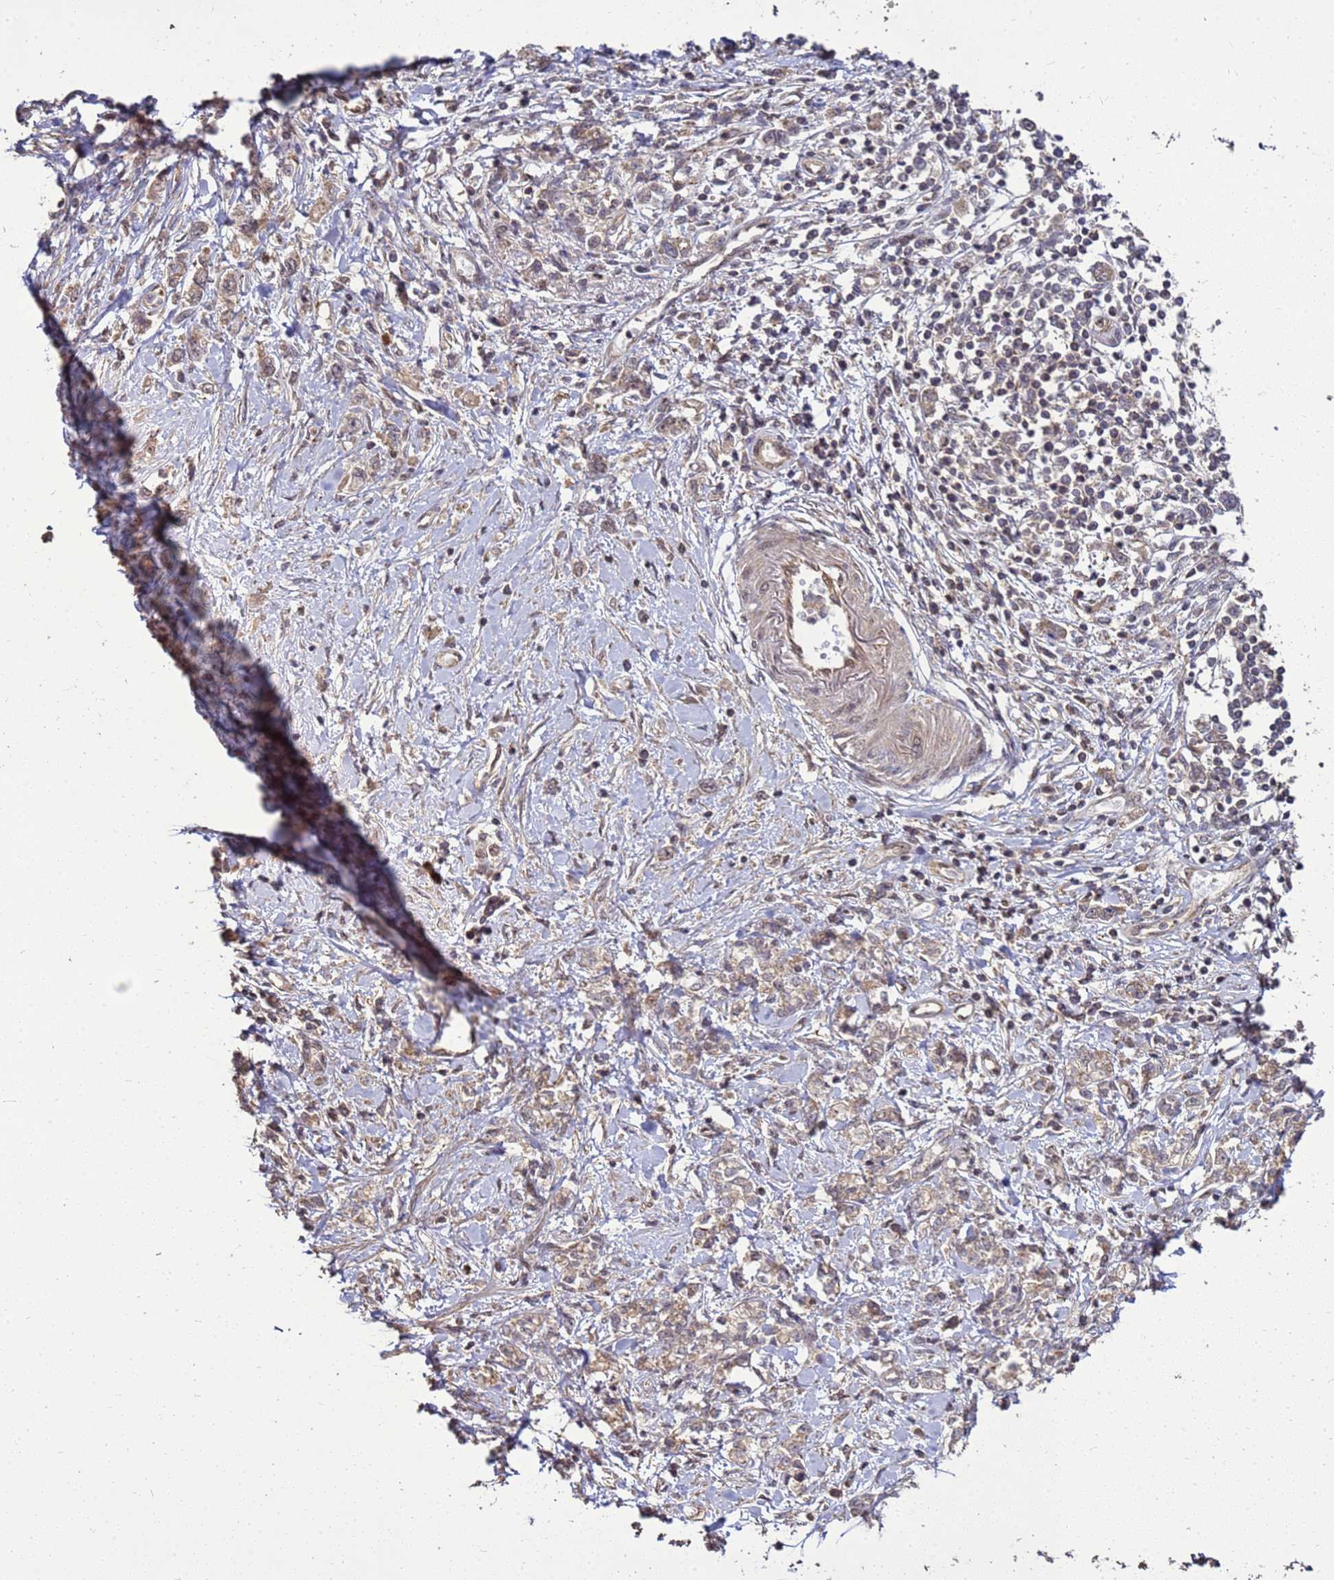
{"staining": {"intensity": "weak", "quantity": ">75%", "location": "cytoplasmic/membranous"}, "tissue": "stomach cancer", "cell_type": "Tumor cells", "image_type": "cancer", "snomed": [{"axis": "morphology", "description": "Adenocarcinoma, NOS"}, {"axis": "topography", "description": "Stomach"}], "caption": "Stomach adenocarcinoma was stained to show a protein in brown. There is low levels of weak cytoplasmic/membranous expression in approximately >75% of tumor cells.", "gene": "CRBN", "patient": {"sex": "female", "age": 76}}